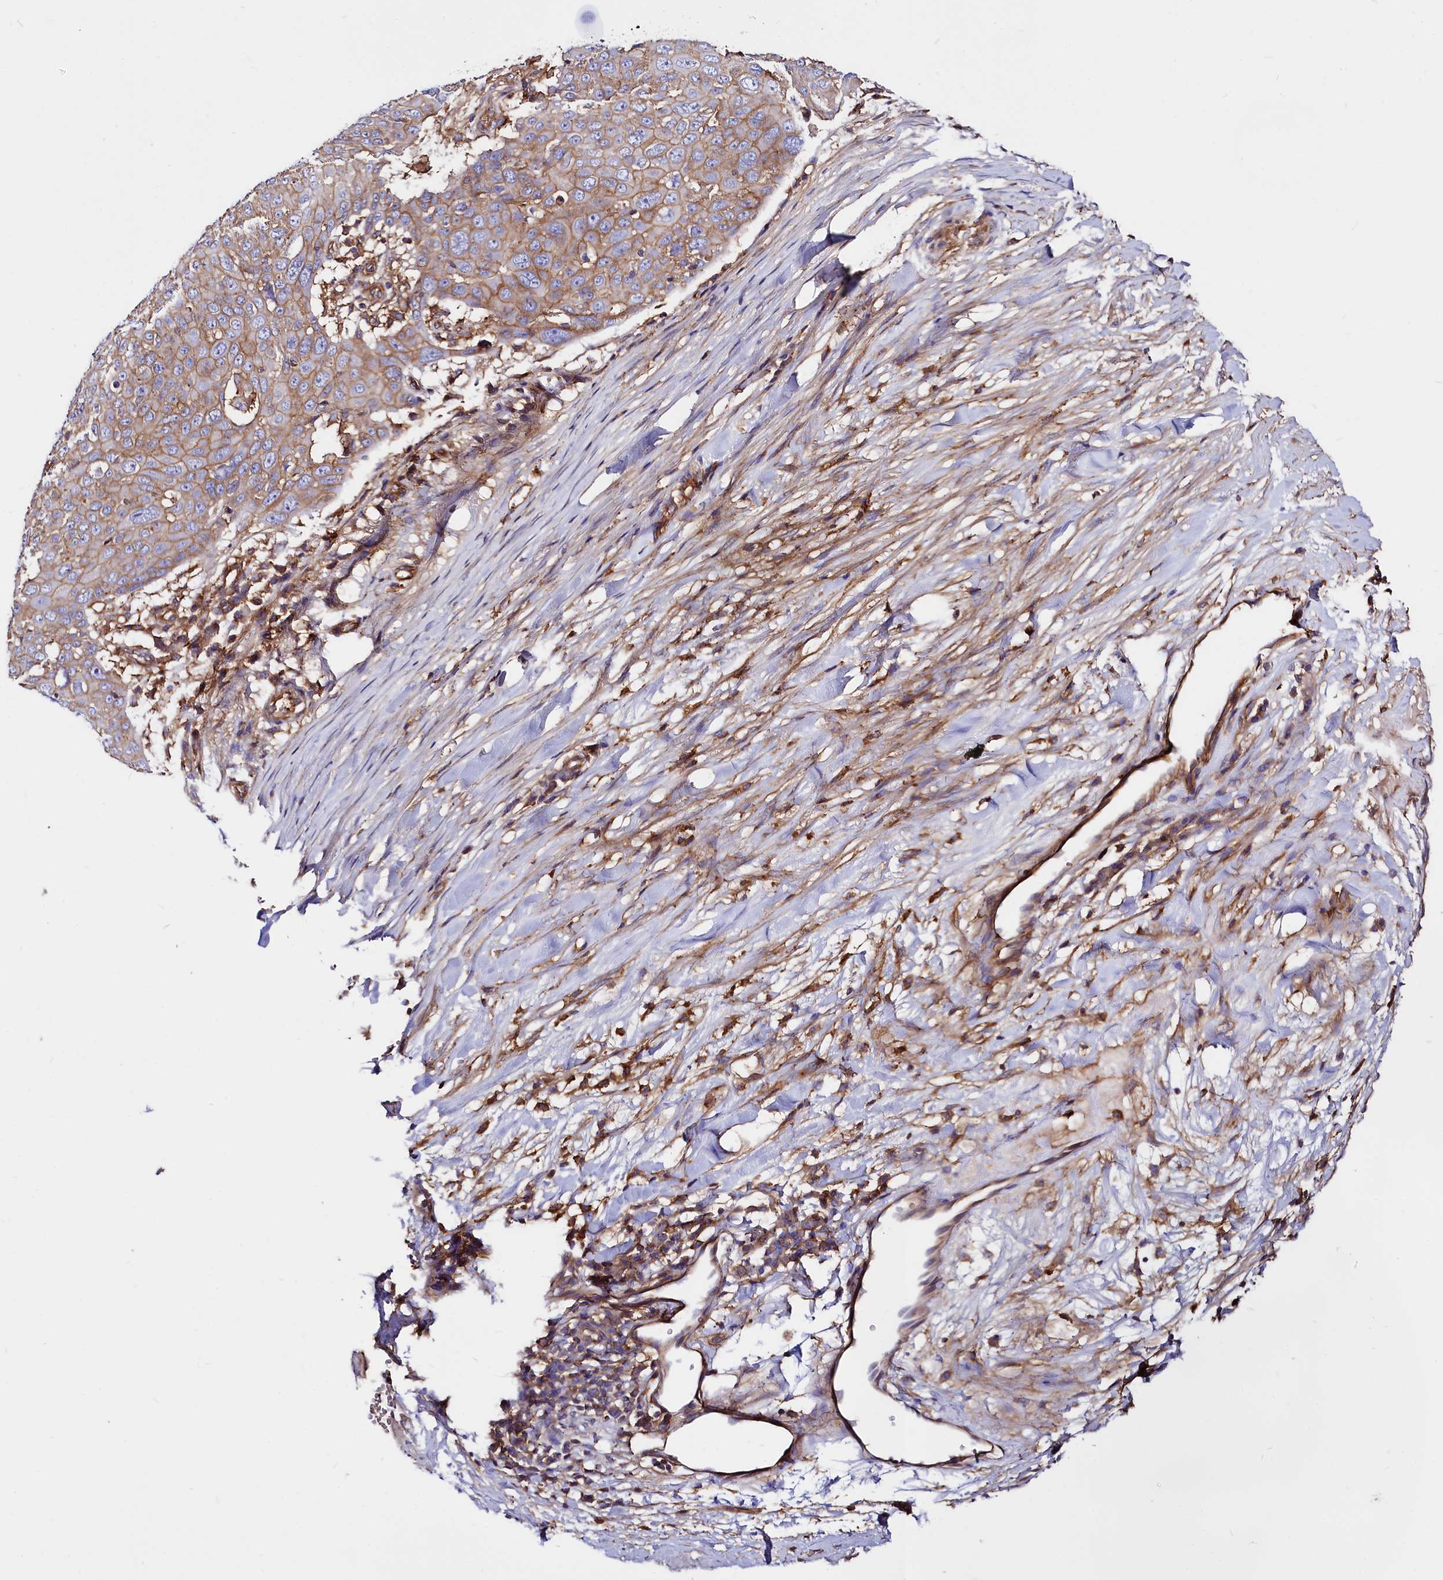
{"staining": {"intensity": "moderate", "quantity": ">75%", "location": "cytoplasmic/membranous"}, "tissue": "skin cancer", "cell_type": "Tumor cells", "image_type": "cancer", "snomed": [{"axis": "morphology", "description": "Squamous cell carcinoma, NOS"}, {"axis": "topography", "description": "Skin"}], "caption": "DAB immunohistochemical staining of skin cancer exhibits moderate cytoplasmic/membranous protein expression in approximately >75% of tumor cells.", "gene": "ANO6", "patient": {"sex": "male", "age": 71}}